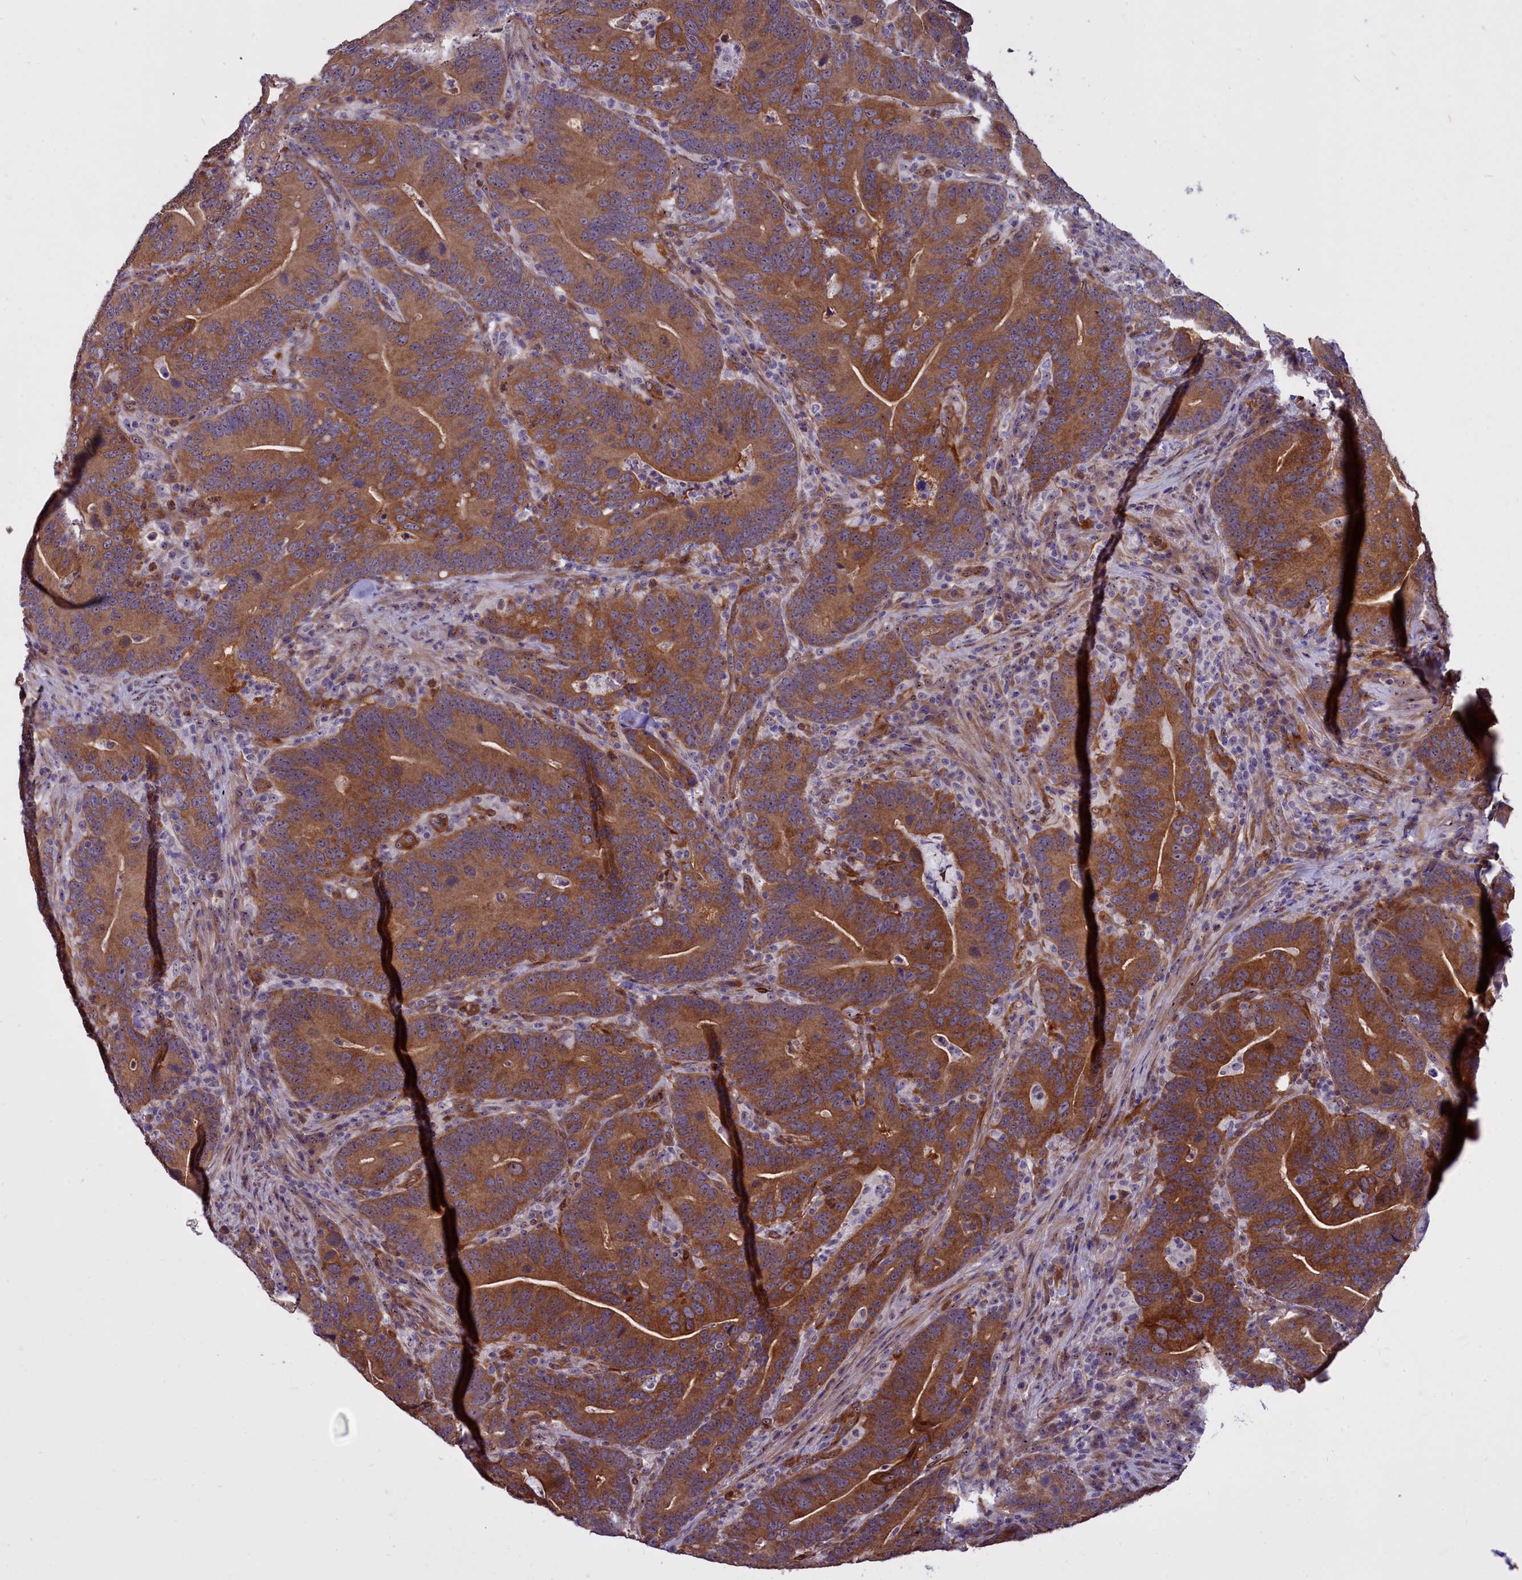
{"staining": {"intensity": "strong", "quantity": ">75%", "location": "cytoplasmic/membranous"}, "tissue": "colorectal cancer", "cell_type": "Tumor cells", "image_type": "cancer", "snomed": [{"axis": "morphology", "description": "Adenocarcinoma, NOS"}, {"axis": "topography", "description": "Colon"}], "caption": "High-power microscopy captured an IHC histopathology image of colorectal cancer, revealing strong cytoplasmic/membranous expression in about >75% of tumor cells.", "gene": "BCAR1", "patient": {"sex": "female", "age": 66}}